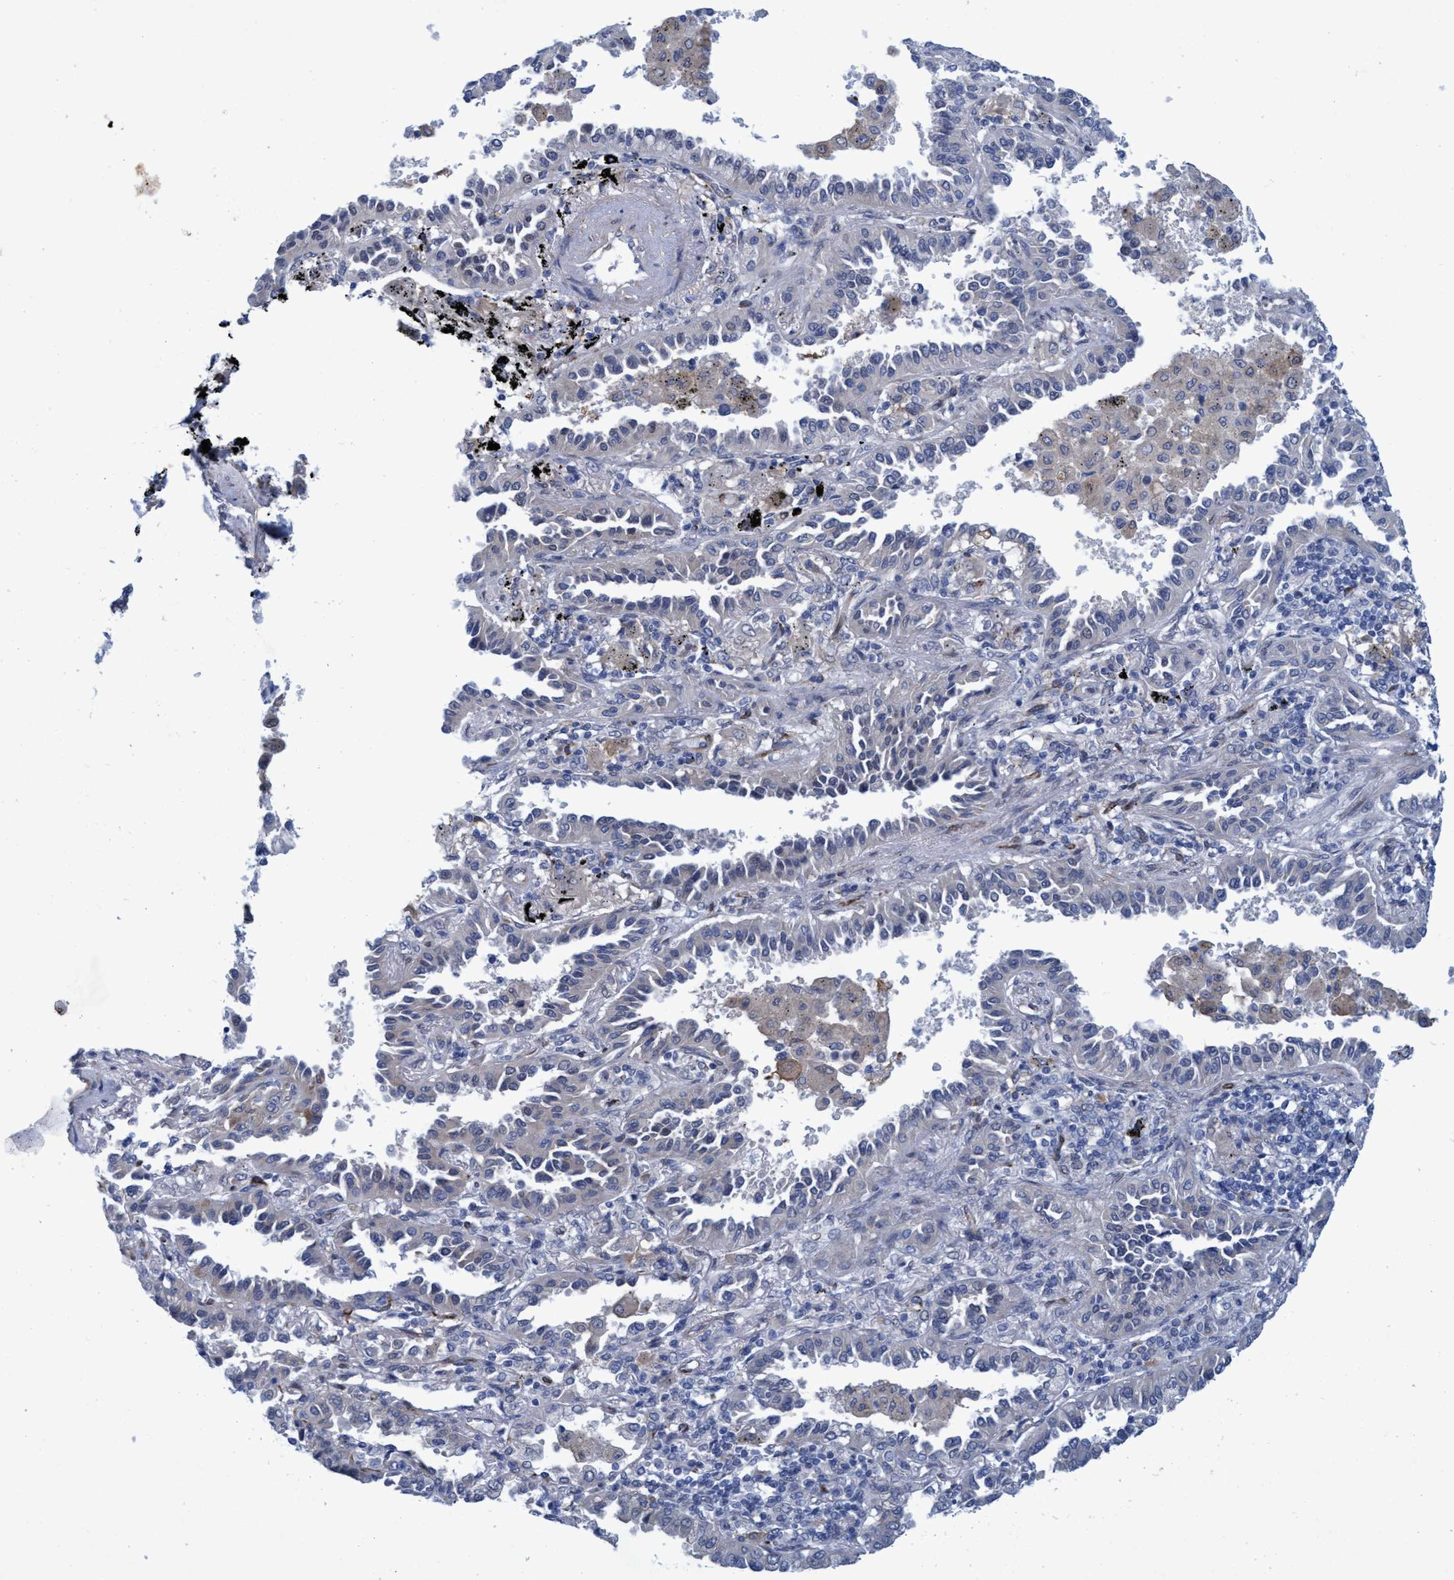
{"staining": {"intensity": "negative", "quantity": "none", "location": "none"}, "tissue": "lung cancer", "cell_type": "Tumor cells", "image_type": "cancer", "snomed": [{"axis": "morphology", "description": "Normal tissue, NOS"}, {"axis": "morphology", "description": "Adenocarcinoma, NOS"}, {"axis": "topography", "description": "Lung"}], "caption": "A high-resolution histopathology image shows immunohistochemistry (IHC) staining of lung cancer (adenocarcinoma), which displays no significant staining in tumor cells. (Brightfield microscopy of DAB immunohistochemistry at high magnification).", "gene": "SLC43A2", "patient": {"sex": "male", "age": 59}}